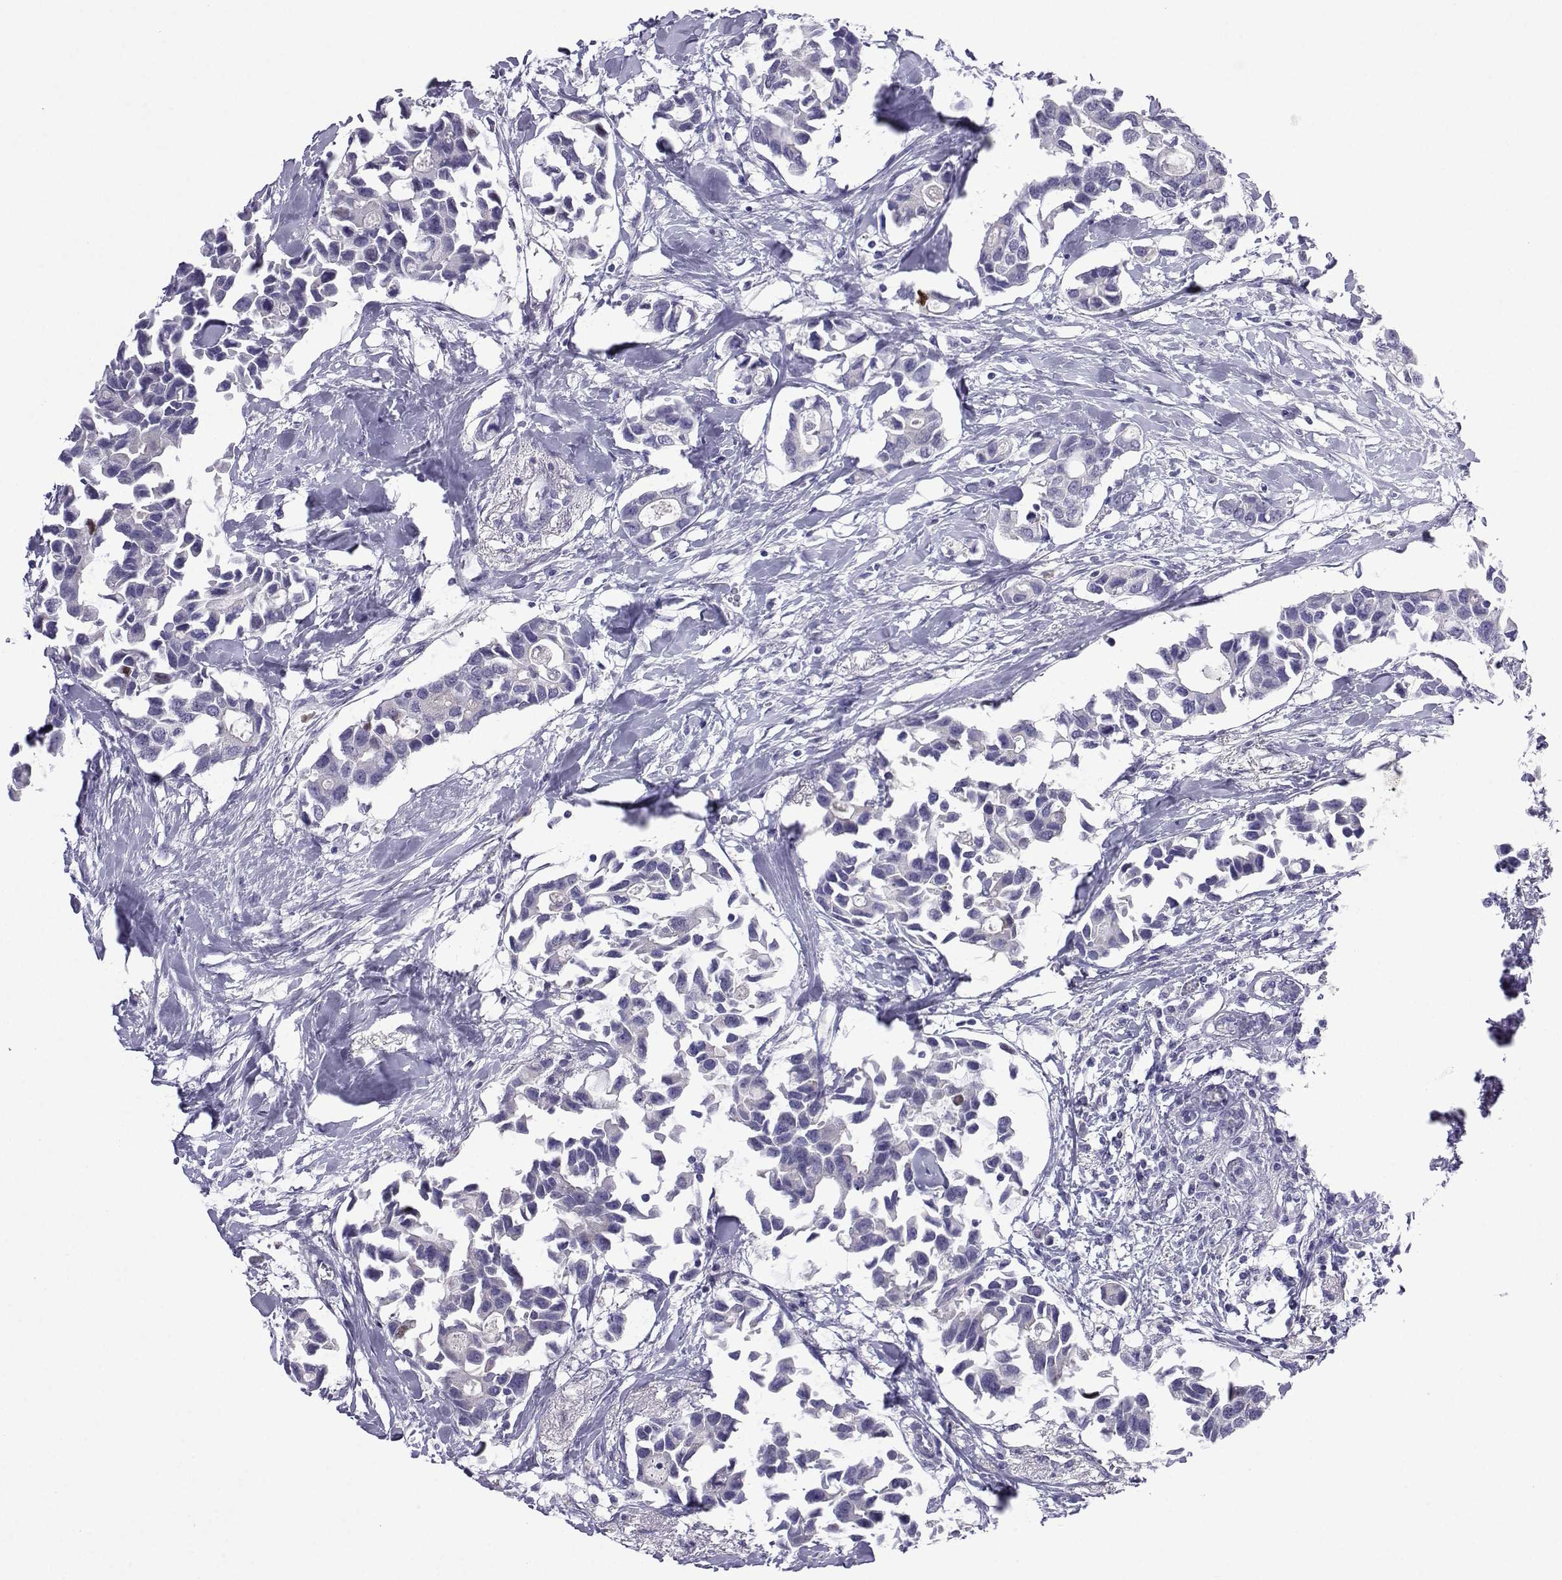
{"staining": {"intensity": "negative", "quantity": "none", "location": "none"}, "tissue": "breast cancer", "cell_type": "Tumor cells", "image_type": "cancer", "snomed": [{"axis": "morphology", "description": "Duct carcinoma"}, {"axis": "topography", "description": "Breast"}], "caption": "Breast intraductal carcinoma was stained to show a protein in brown. There is no significant expression in tumor cells.", "gene": "COL22A1", "patient": {"sex": "female", "age": 83}}